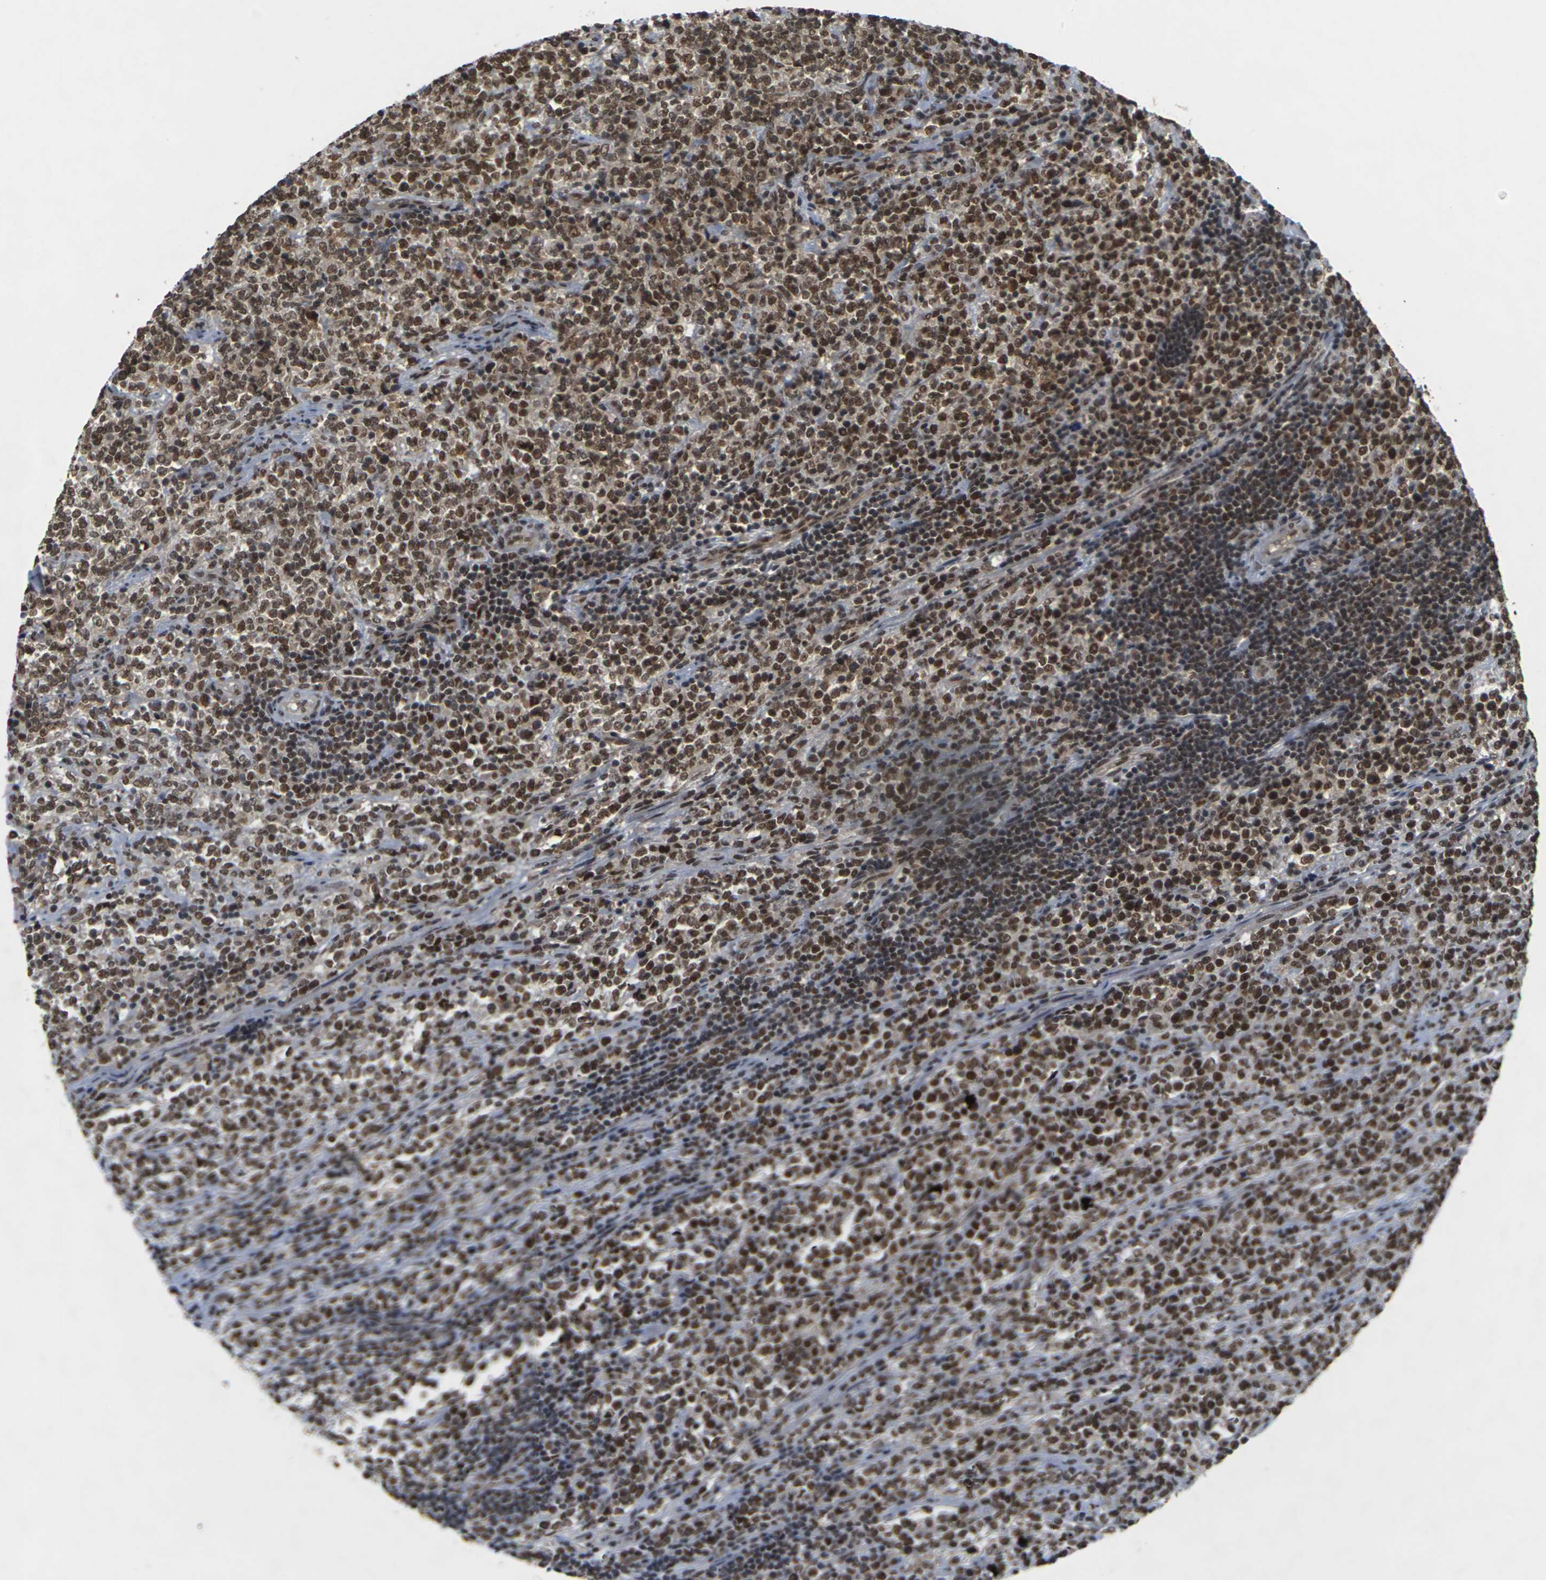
{"staining": {"intensity": "strong", "quantity": ">75%", "location": "cytoplasmic/membranous,nuclear"}, "tissue": "lymphoma", "cell_type": "Tumor cells", "image_type": "cancer", "snomed": [{"axis": "morphology", "description": "Malignant lymphoma, non-Hodgkin's type, High grade"}, {"axis": "topography", "description": "Soft tissue"}], "caption": "Strong cytoplasmic/membranous and nuclear protein expression is seen in about >75% of tumor cells in malignant lymphoma, non-Hodgkin's type (high-grade). (DAB IHC with brightfield microscopy, high magnification).", "gene": "NELFA", "patient": {"sex": "male", "age": 18}}